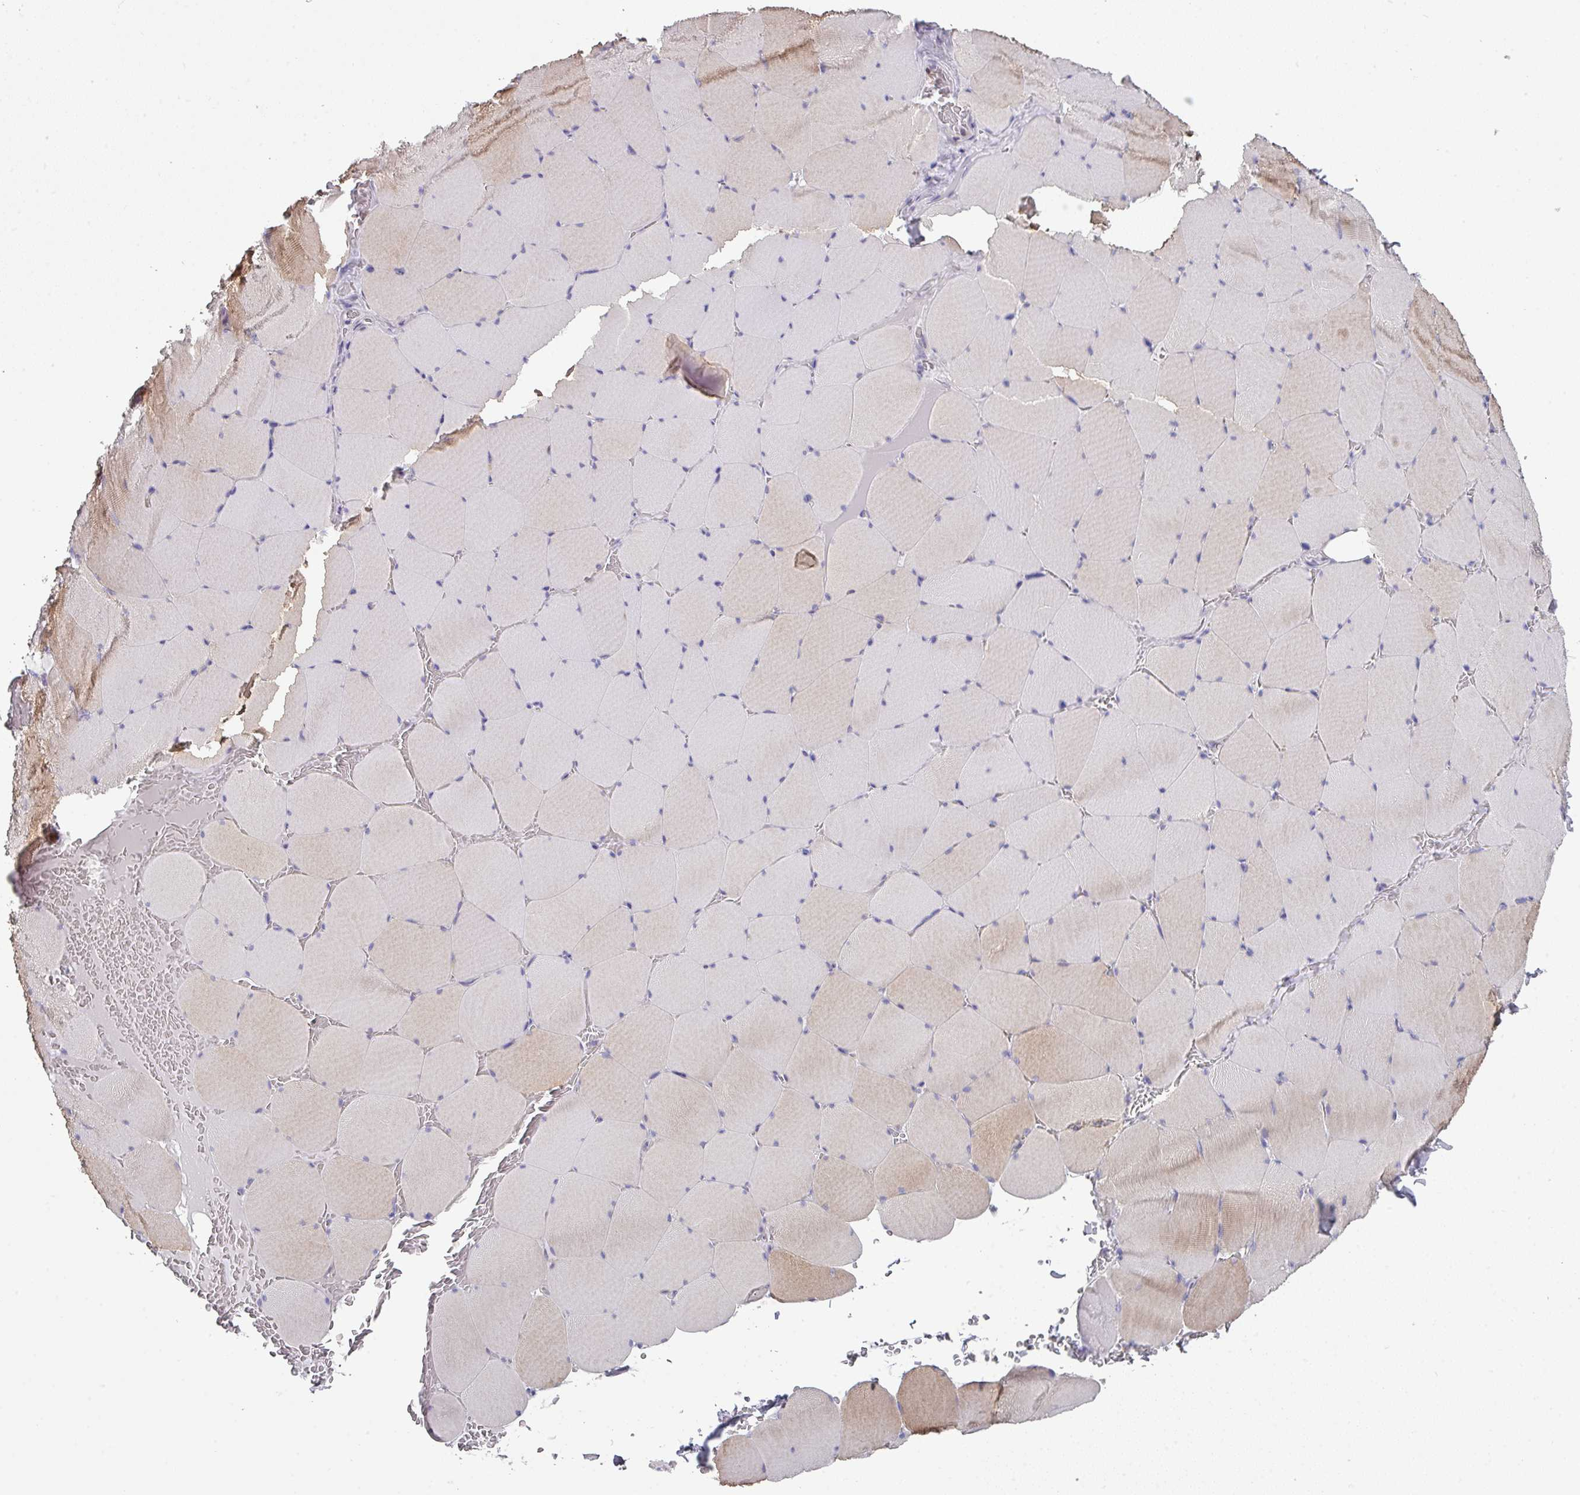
{"staining": {"intensity": "moderate", "quantity": "25%-75%", "location": "cytoplasmic/membranous"}, "tissue": "skeletal muscle", "cell_type": "Myocytes", "image_type": "normal", "snomed": [{"axis": "morphology", "description": "Normal tissue, NOS"}, {"axis": "topography", "description": "Skeletal muscle"}, {"axis": "topography", "description": "Head-Neck"}], "caption": "Immunohistochemical staining of unremarkable skeletal muscle exhibits moderate cytoplasmic/membranous protein positivity in approximately 25%-75% of myocytes. (DAB IHC with brightfield microscopy, high magnification).", "gene": "DCAF12L1", "patient": {"sex": "male", "age": 66}}